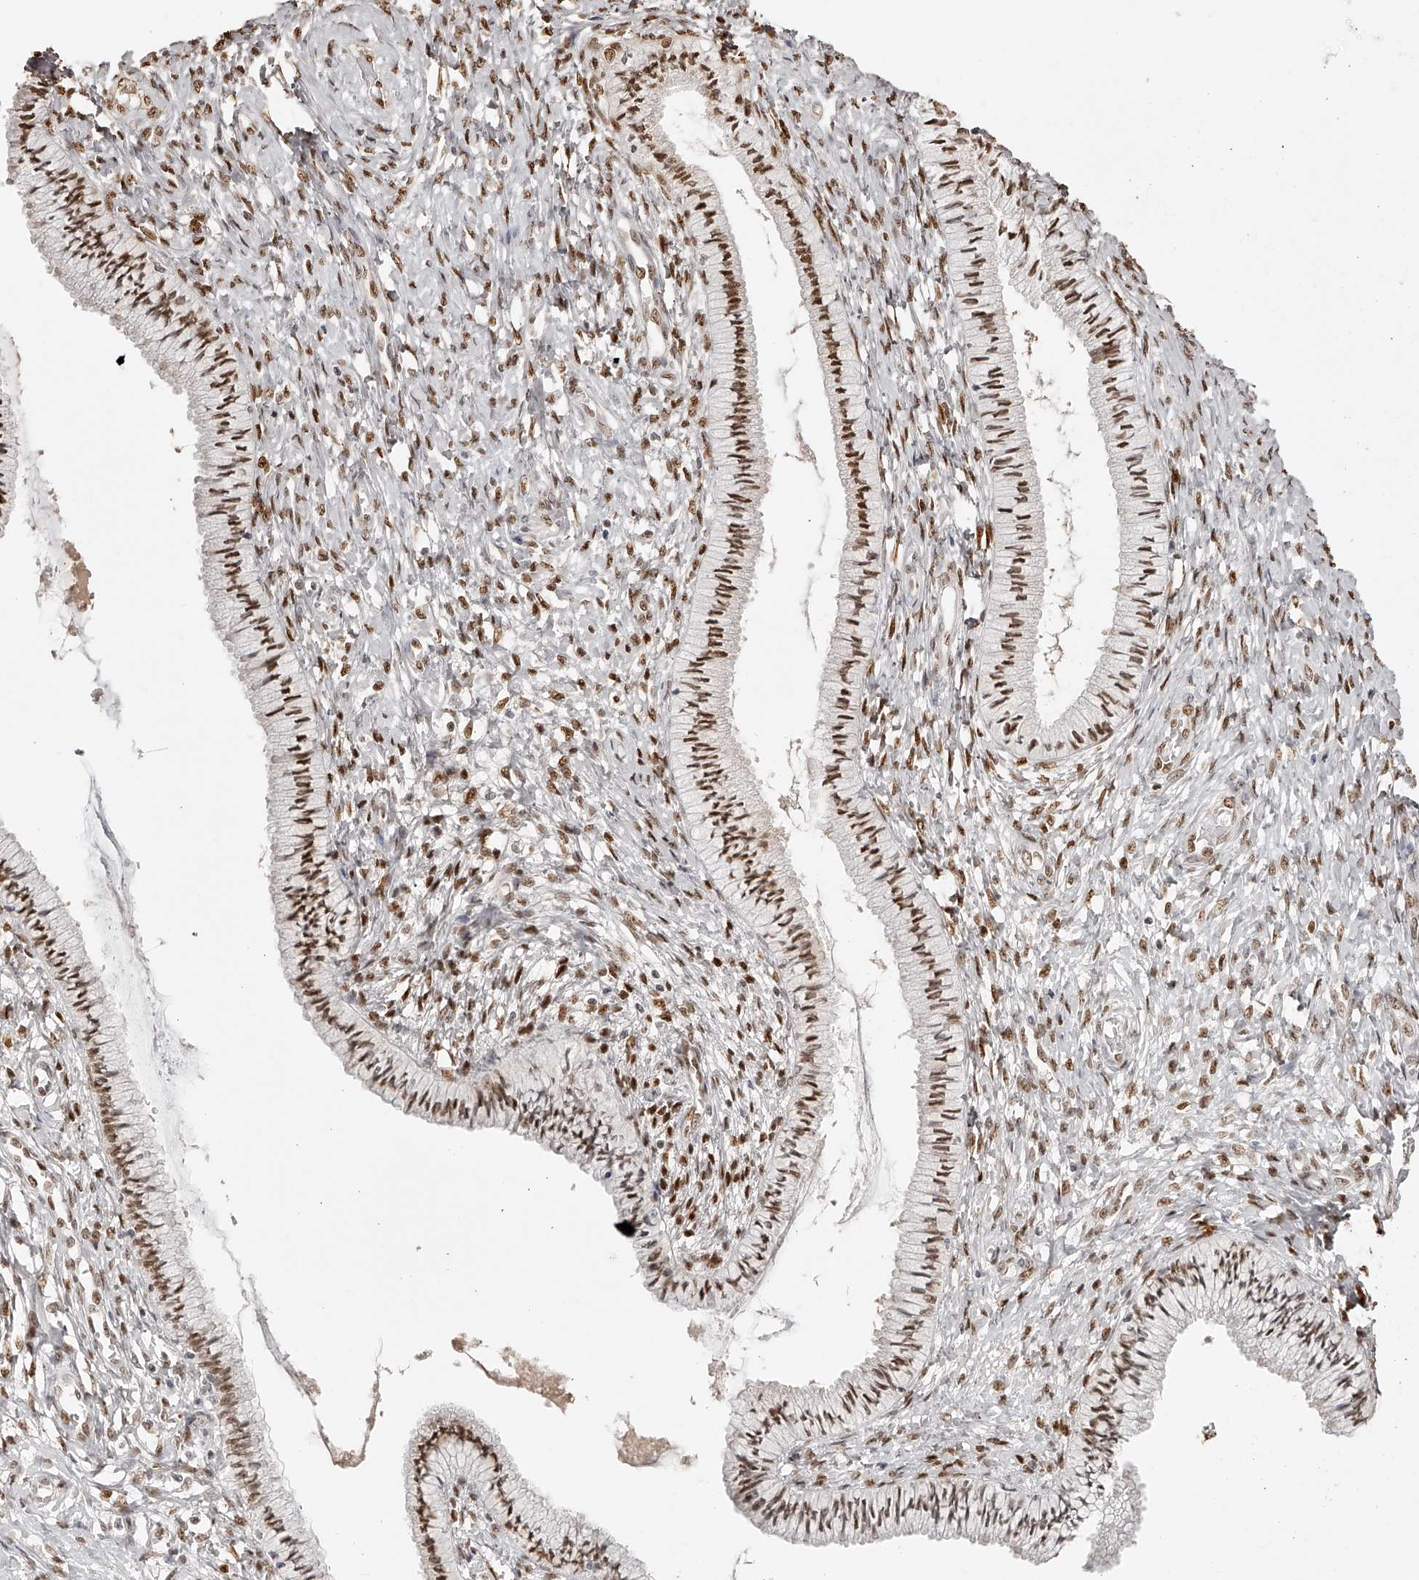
{"staining": {"intensity": "moderate", "quantity": "25%-75%", "location": "nuclear"}, "tissue": "cervix", "cell_type": "Glandular cells", "image_type": "normal", "snomed": [{"axis": "morphology", "description": "Normal tissue, NOS"}, {"axis": "topography", "description": "Cervix"}], "caption": "Glandular cells reveal medium levels of moderate nuclear staining in about 25%-75% of cells in unremarkable human cervix.", "gene": "ZNF503", "patient": {"sex": "female", "age": 36}}